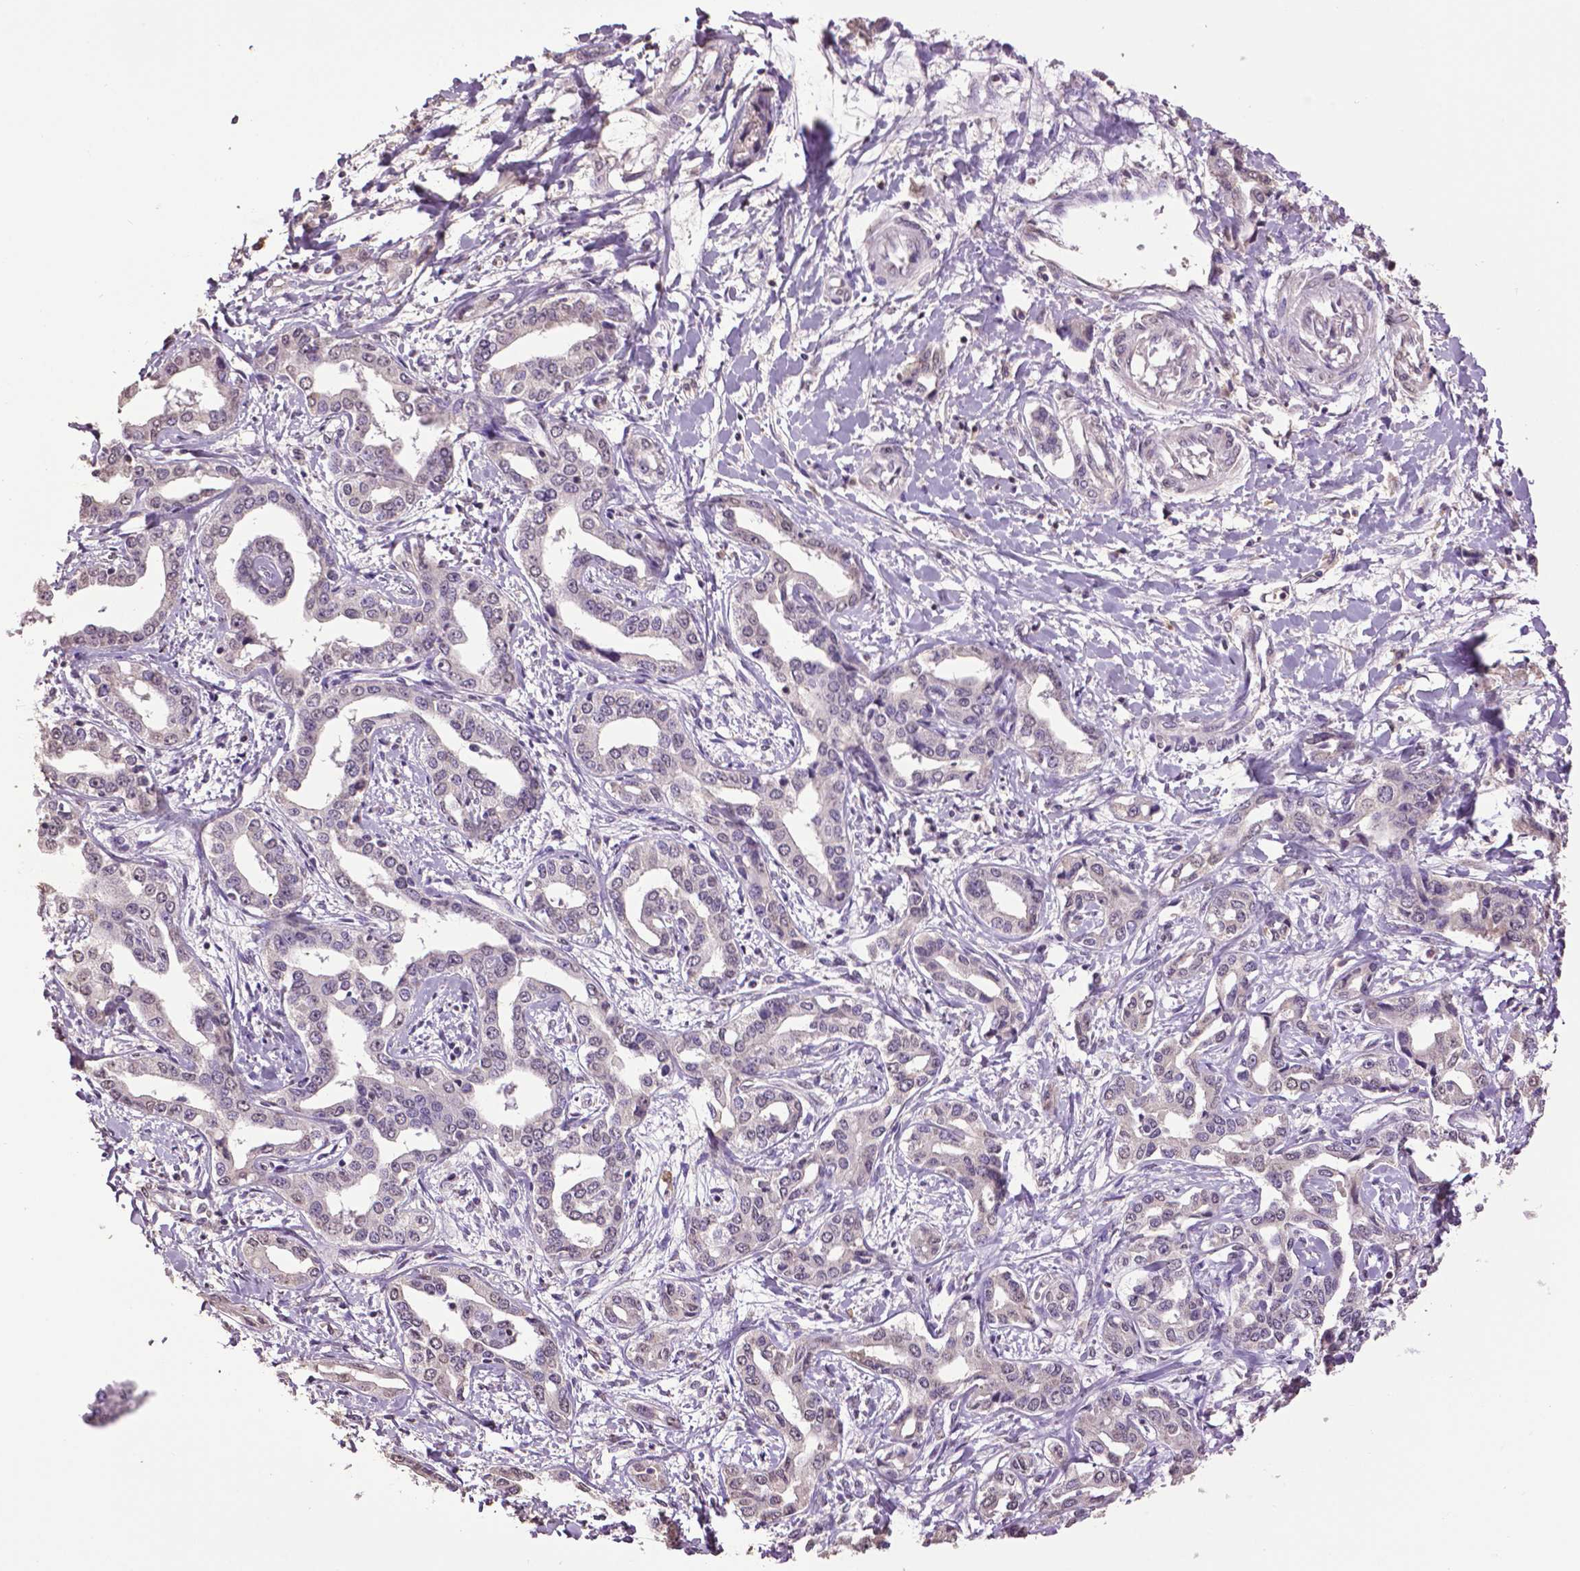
{"staining": {"intensity": "negative", "quantity": "none", "location": "none"}, "tissue": "liver cancer", "cell_type": "Tumor cells", "image_type": "cancer", "snomed": [{"axis": "morphology", "description": "Cholangiocarcinoma"}, {"axis": "topography", "description": "Liver"}], "caption": "This is a photomicrograph of IHC staining of liver cholangiocarcinoma, which shows no staining in tumor cells.", "gene": "RUNX3", "patient": {"sex": "male", "age": 59}}